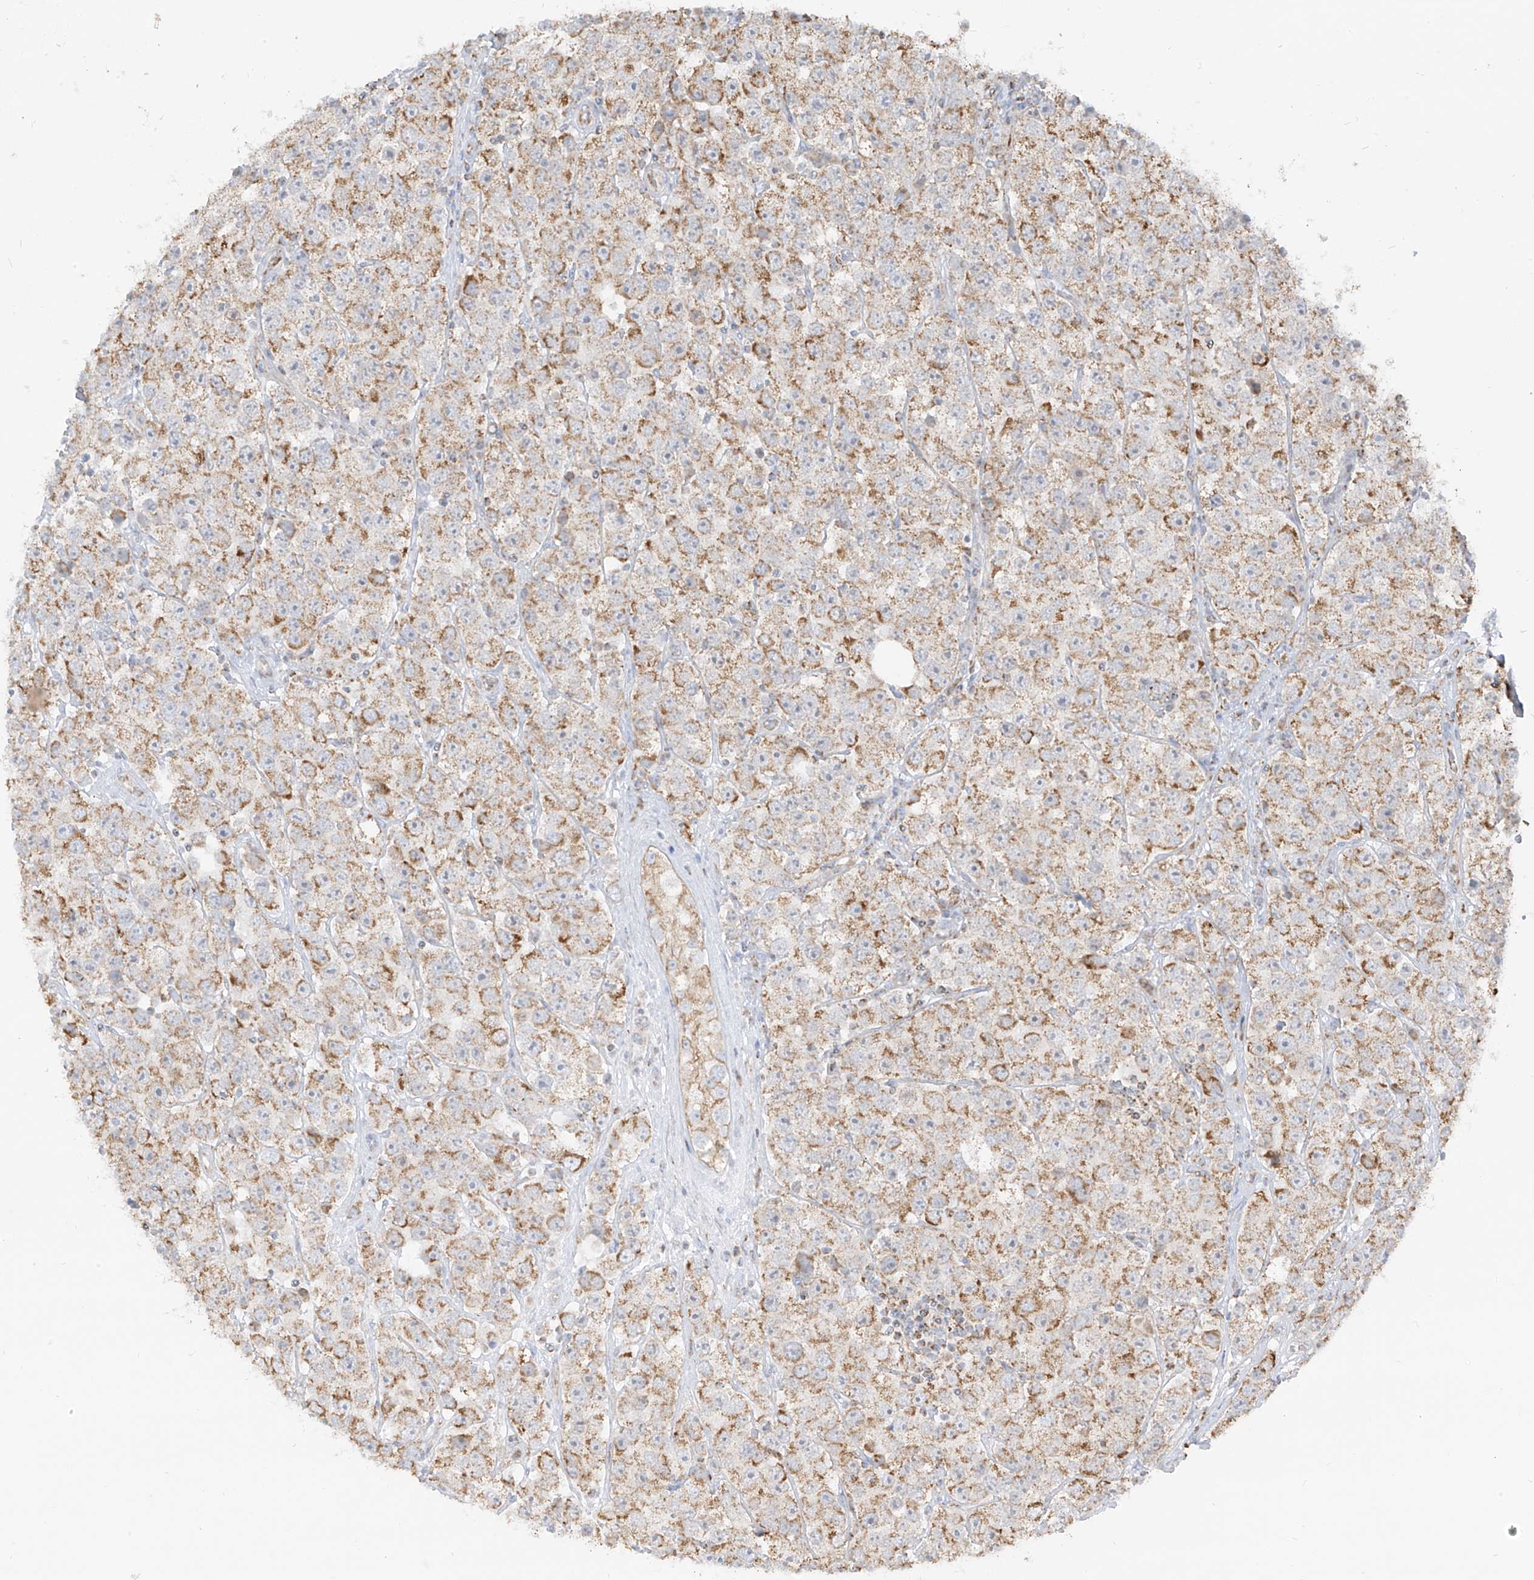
{"staining": {"intensity": "moderate", "quantity": "25%-75%", "location": "cytoplasmic/membranous"}, "tissue": "testis cancer", "cell_type": "Tumor cells", "image_type": "cancer", "snomed": [{"axis": "morphology", "description": "Seminoma, NOS"}, {"axis": "topography", "description": "Testis"}], "caption": "Testis cancer stained with DAB (3,3'-diaminobenzidine) immunohistochemistry reveals medium levels of moderate cytoplasmic/membranous positivity in approximately 25%-75% of tumor cells.", "gene": "ETHE1", "patient": {"sex": "male", "age": 28}}